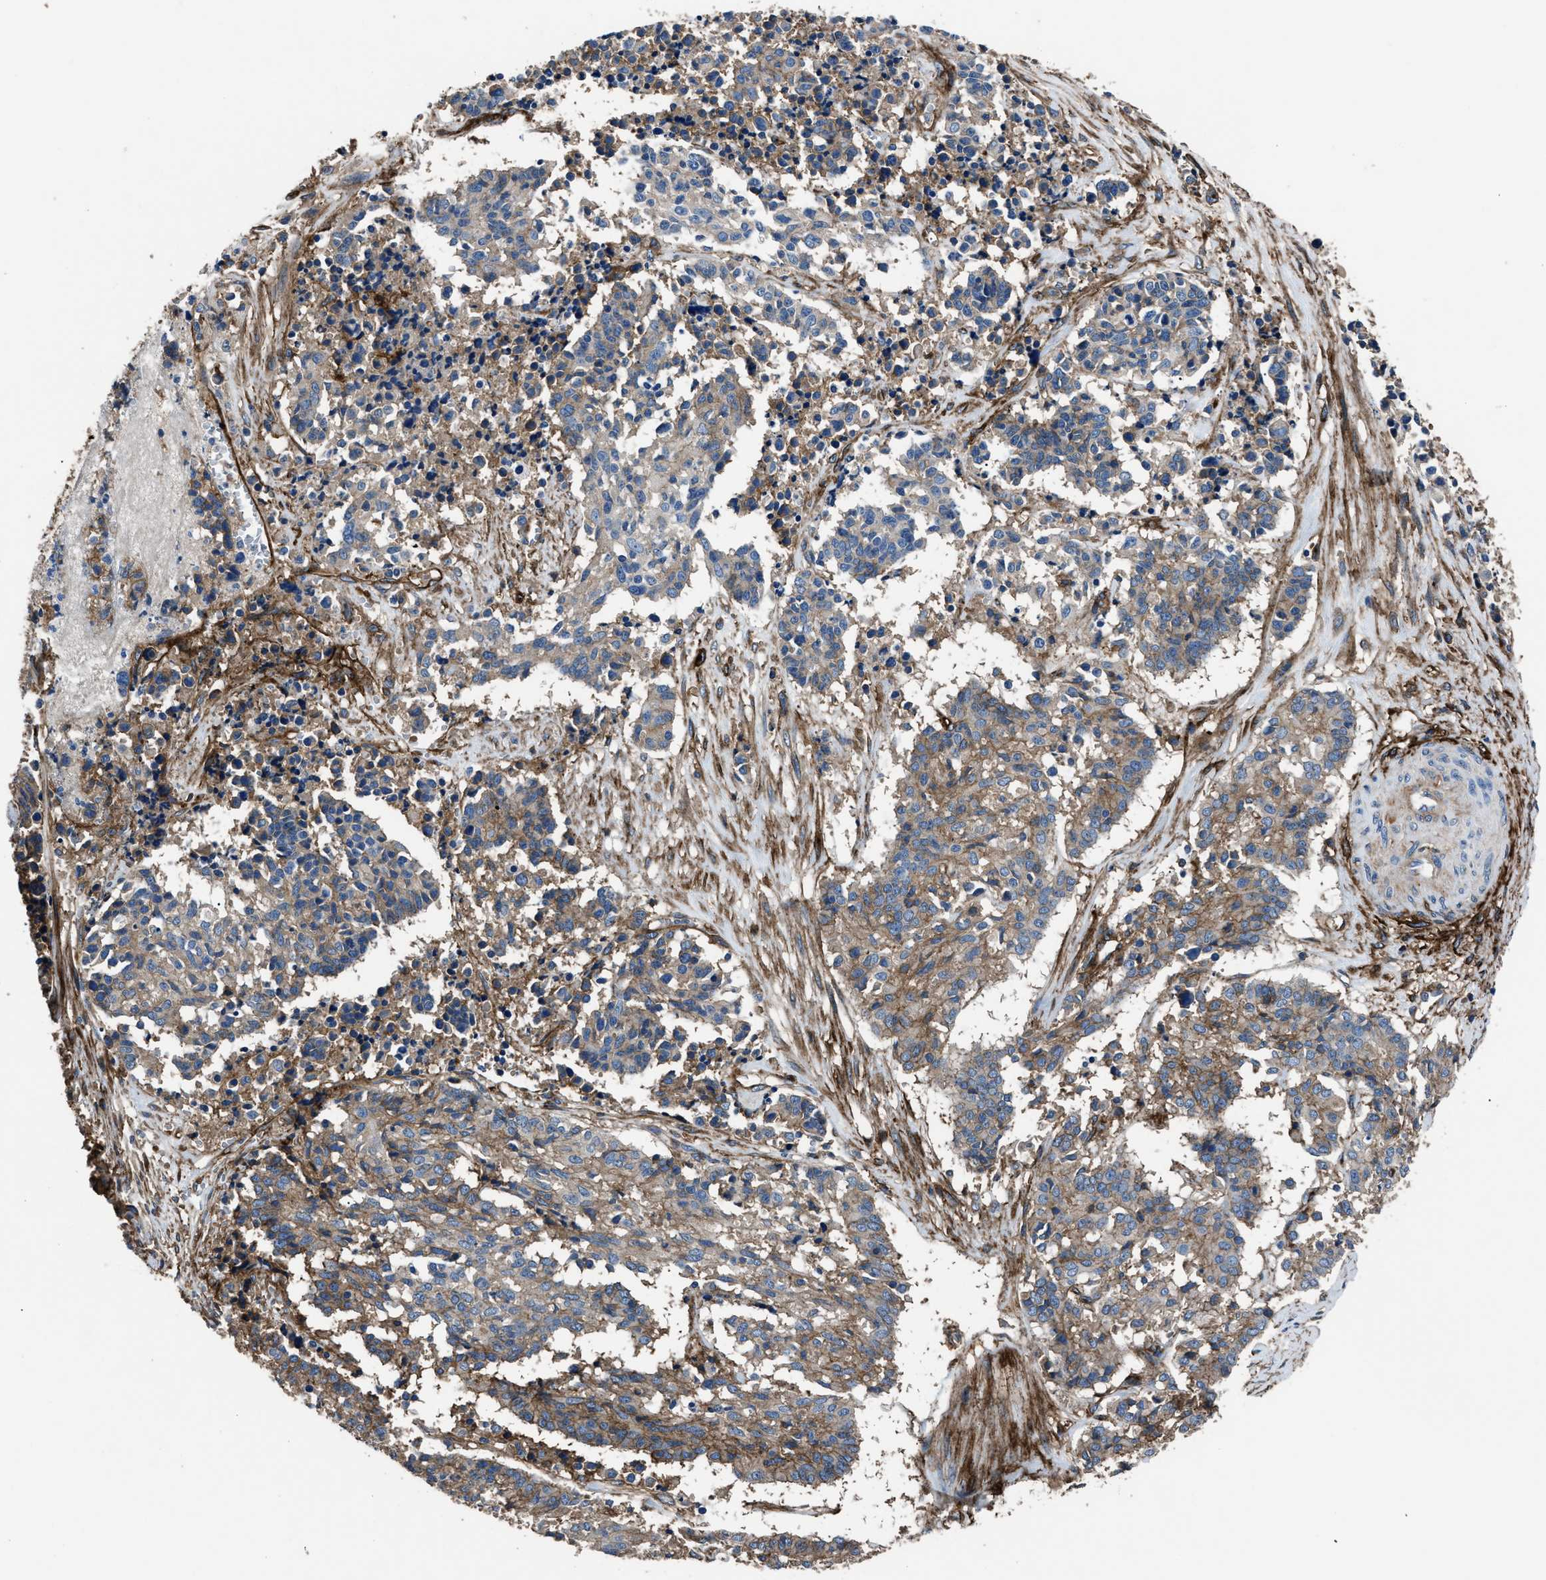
{"staining": {"intensity": "weak", "quantity": "25%-75%", "location": "cytoplasmic/membranous"}, "tissue": "cervical cancer", "cell_type": "Tumor cells", "image_type": "cancer", "snomed": [{"axis": "morphology", "description": "Squamous cell carcinoma, NOS"}, {"axis": "topography", "description": "Cervix"}], "caption": "Tumor cells demonstrate low levels of weak cytoplasmic/membranous positivity in approximately 25%-75% of cells in squamous cell carcinoma (cervical). The staining is performed using DAB brown chromogen to label protein expression. The nuclei are counter-stained blue using hematoxylin.", "gene": "CD276", "patient": {"sex": "female", "age": 35}}